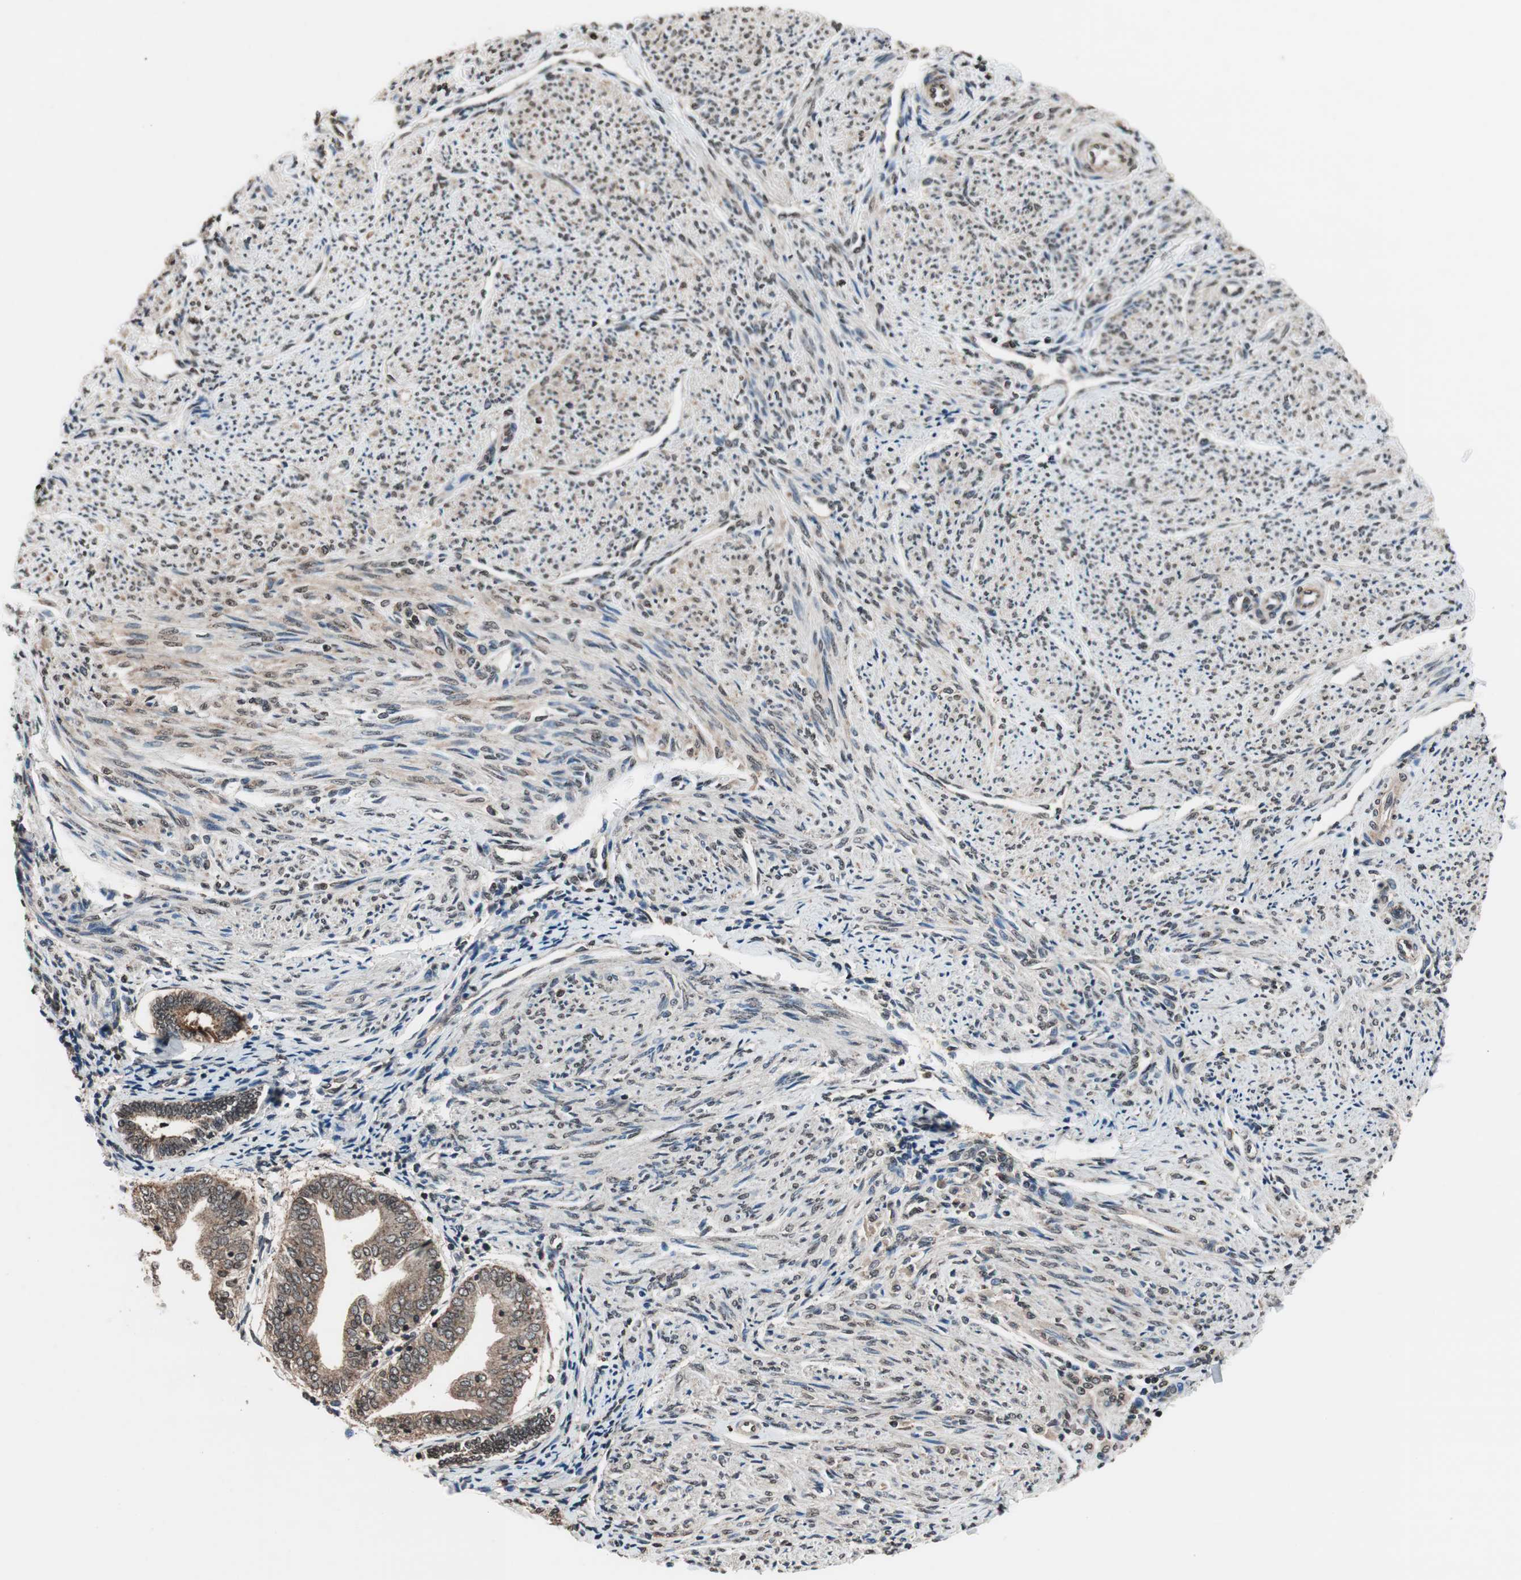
{"staining": {"intensity": "weak", "quantity": "25%-75%", "location": "cytoplasmic/membranous,nuclear"}, "tissue": "smooth muscle", "cell_type": "Smooth muscle cells", "image_type": "normal", "snomed": [{"axis": "morphology", "description": "Normal tissue, NOS"}, {"axis": "topography", "description": "Smooth muscle"}], "caption": "Immunohistochemistry (IHC) of normal smooth muscle shows low levels of weak cytoplasmic/membranous,nuclear staining in approximately 25%-75% of smooth muscle cells. (DAB = brown stain, brightfield microscopy at high magnification).", "gene": "RFC1", "patient": {"sex": "female", "age": 65}}